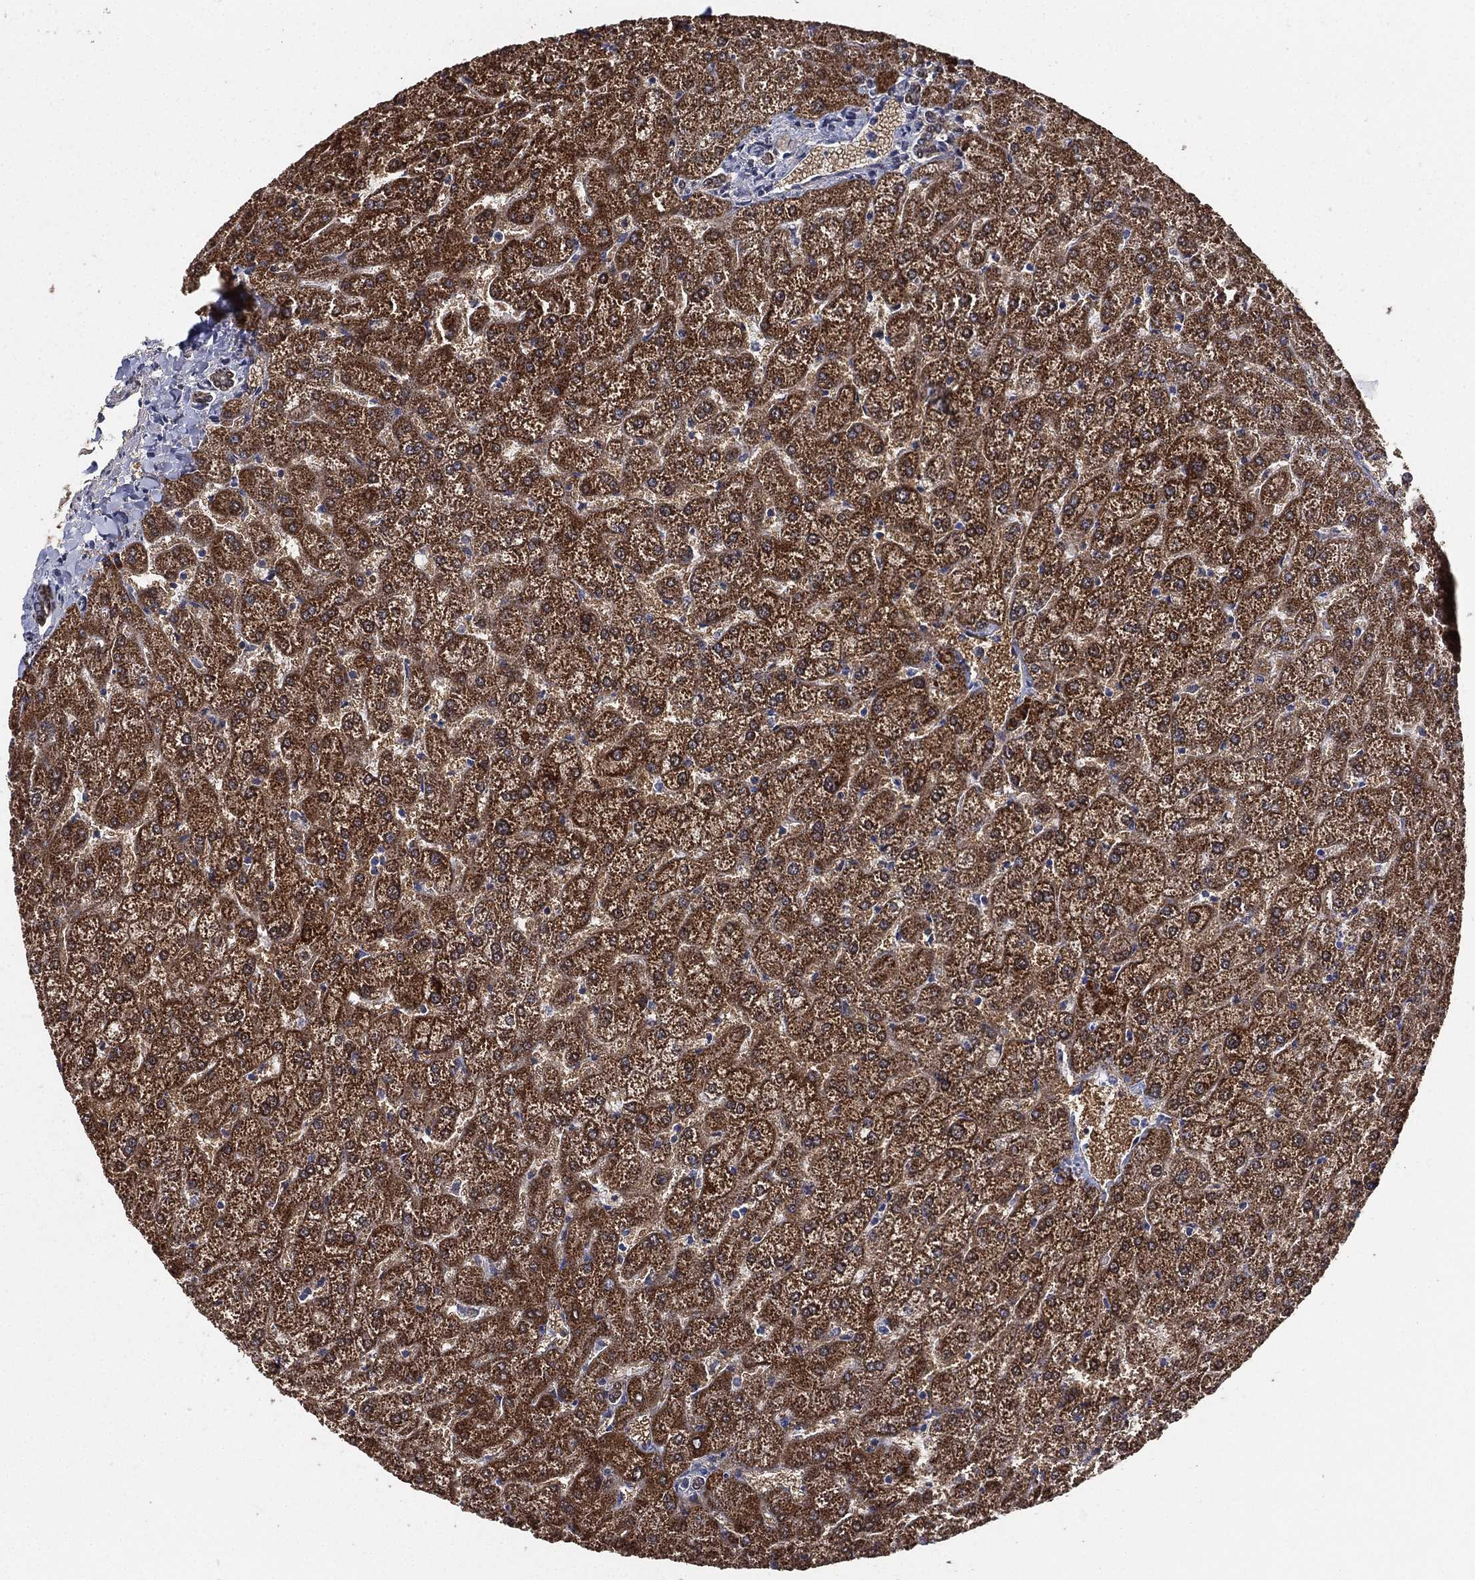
{"staining": {"intensity": "strong", "quantity": ">75%", "location": "cytoplasmic/membranous"}, "tissue": "liver", "cell_type": "Cholangiocytes", "image_type": "normal", "snomed": [{"axis": "morphology", "description": "Normal tissue, NOS"}, {"axis": "topography", "description": "Liver"}], "caption": "IHC staining of unremarkable liver, which exhibits high levels of strong cytoplasmic/membranous expression in approximately >75% of cholangiocytes indicating strong cytoplasmic/membranous protein expression. The staining was performed using DAB (brown) for protein detection and nuclei were counterstained in hematoxylin (blue).", "gene": "ALDH7A1", "patient": {"sex": "female", "age": 32}}